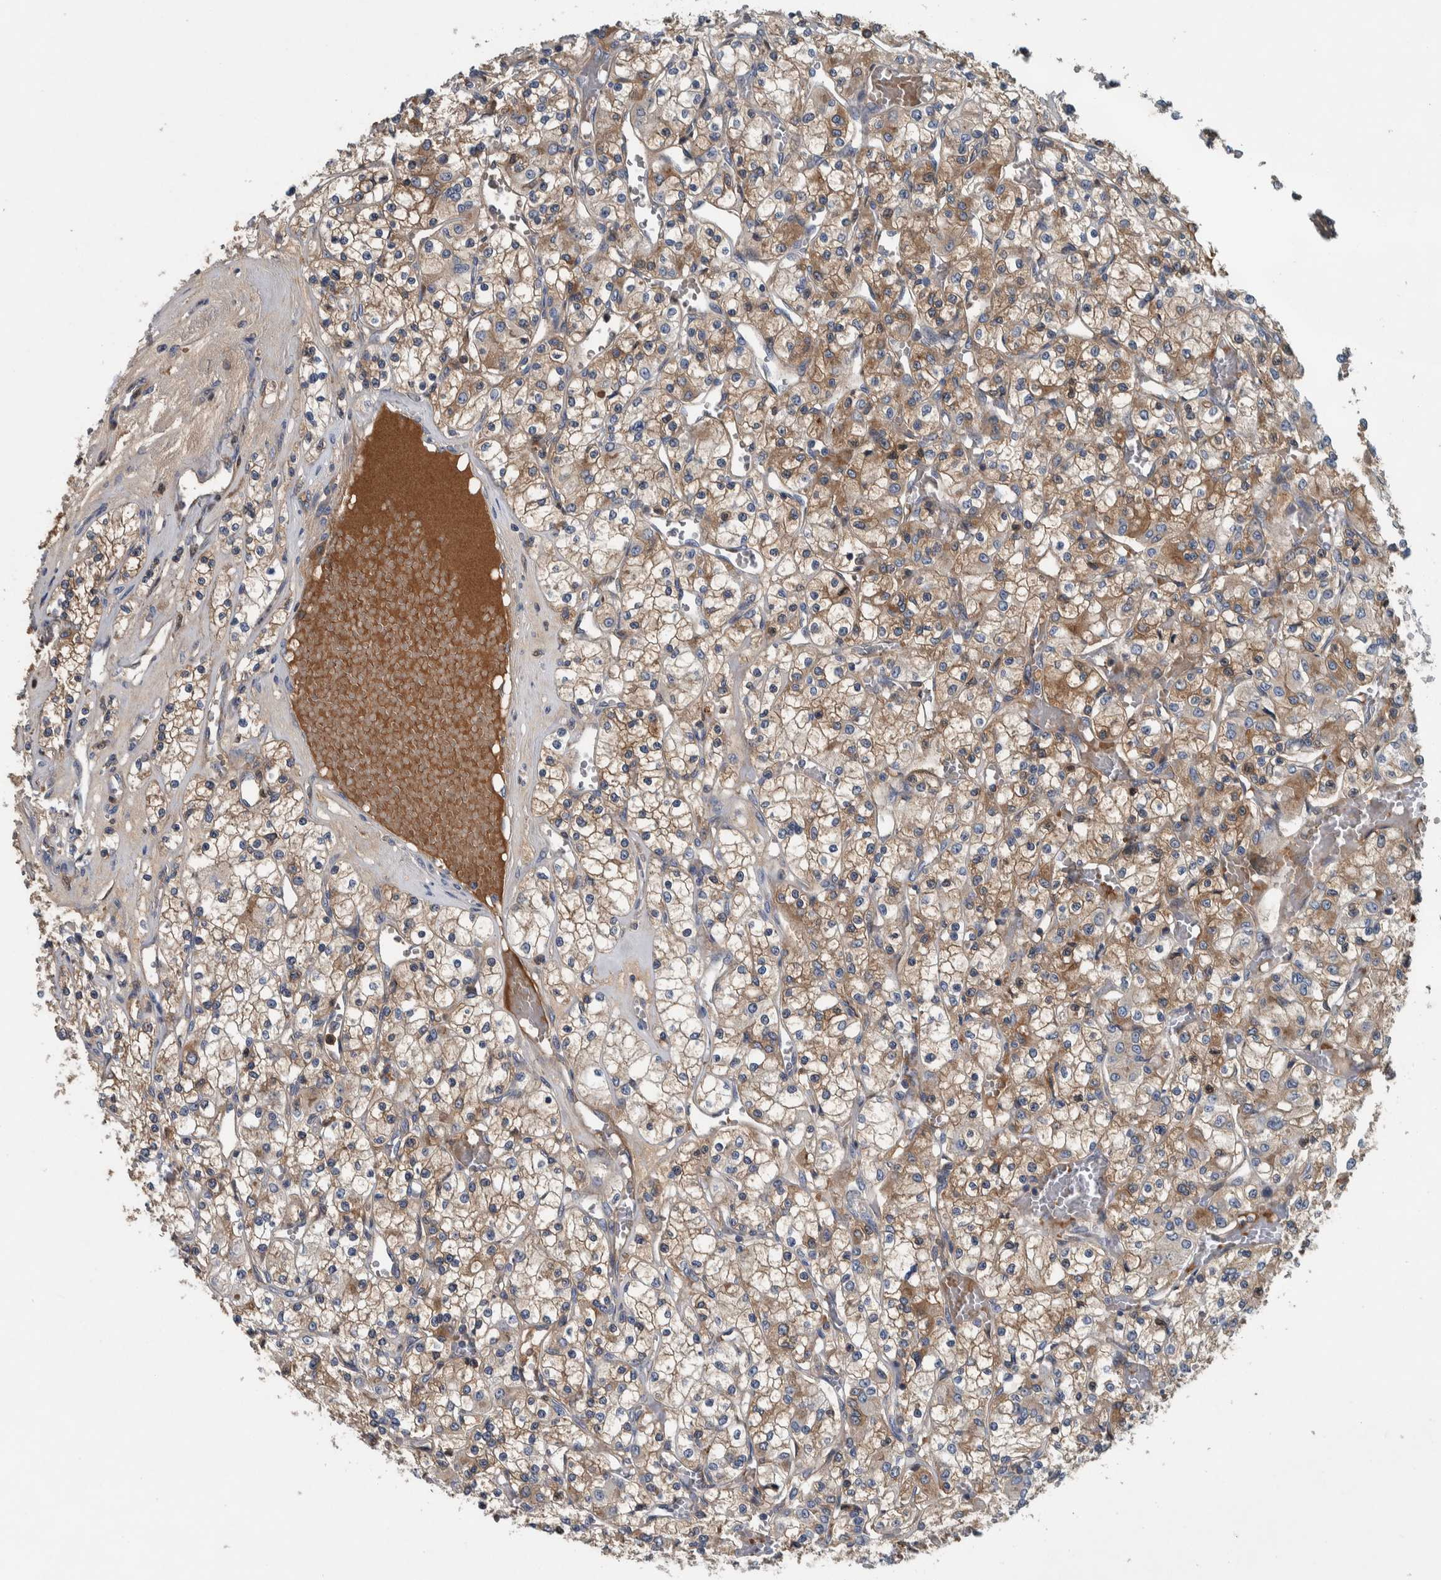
{"staining": {"intensity": "moderate", "quantity": ">75%", "location": "cytoplasmic/membranous"}, "tissue": "renal cancer", "cell_type": "Tumor cells", "image_type": "cancer", "snomed": [{"axis": "morphology", "description": "Adenocarcinoma, NOS"}, {"axis": "topography", "description": "Kidney"}], "caption": "Tumor cells reveal medium levels of moderate cytoplasmic/membranous staining in about >75% of cells in renal cancer (adenocarcinoma).", "gene": "SERPINC1", "patient": {"sex": "female", "age": 59}}